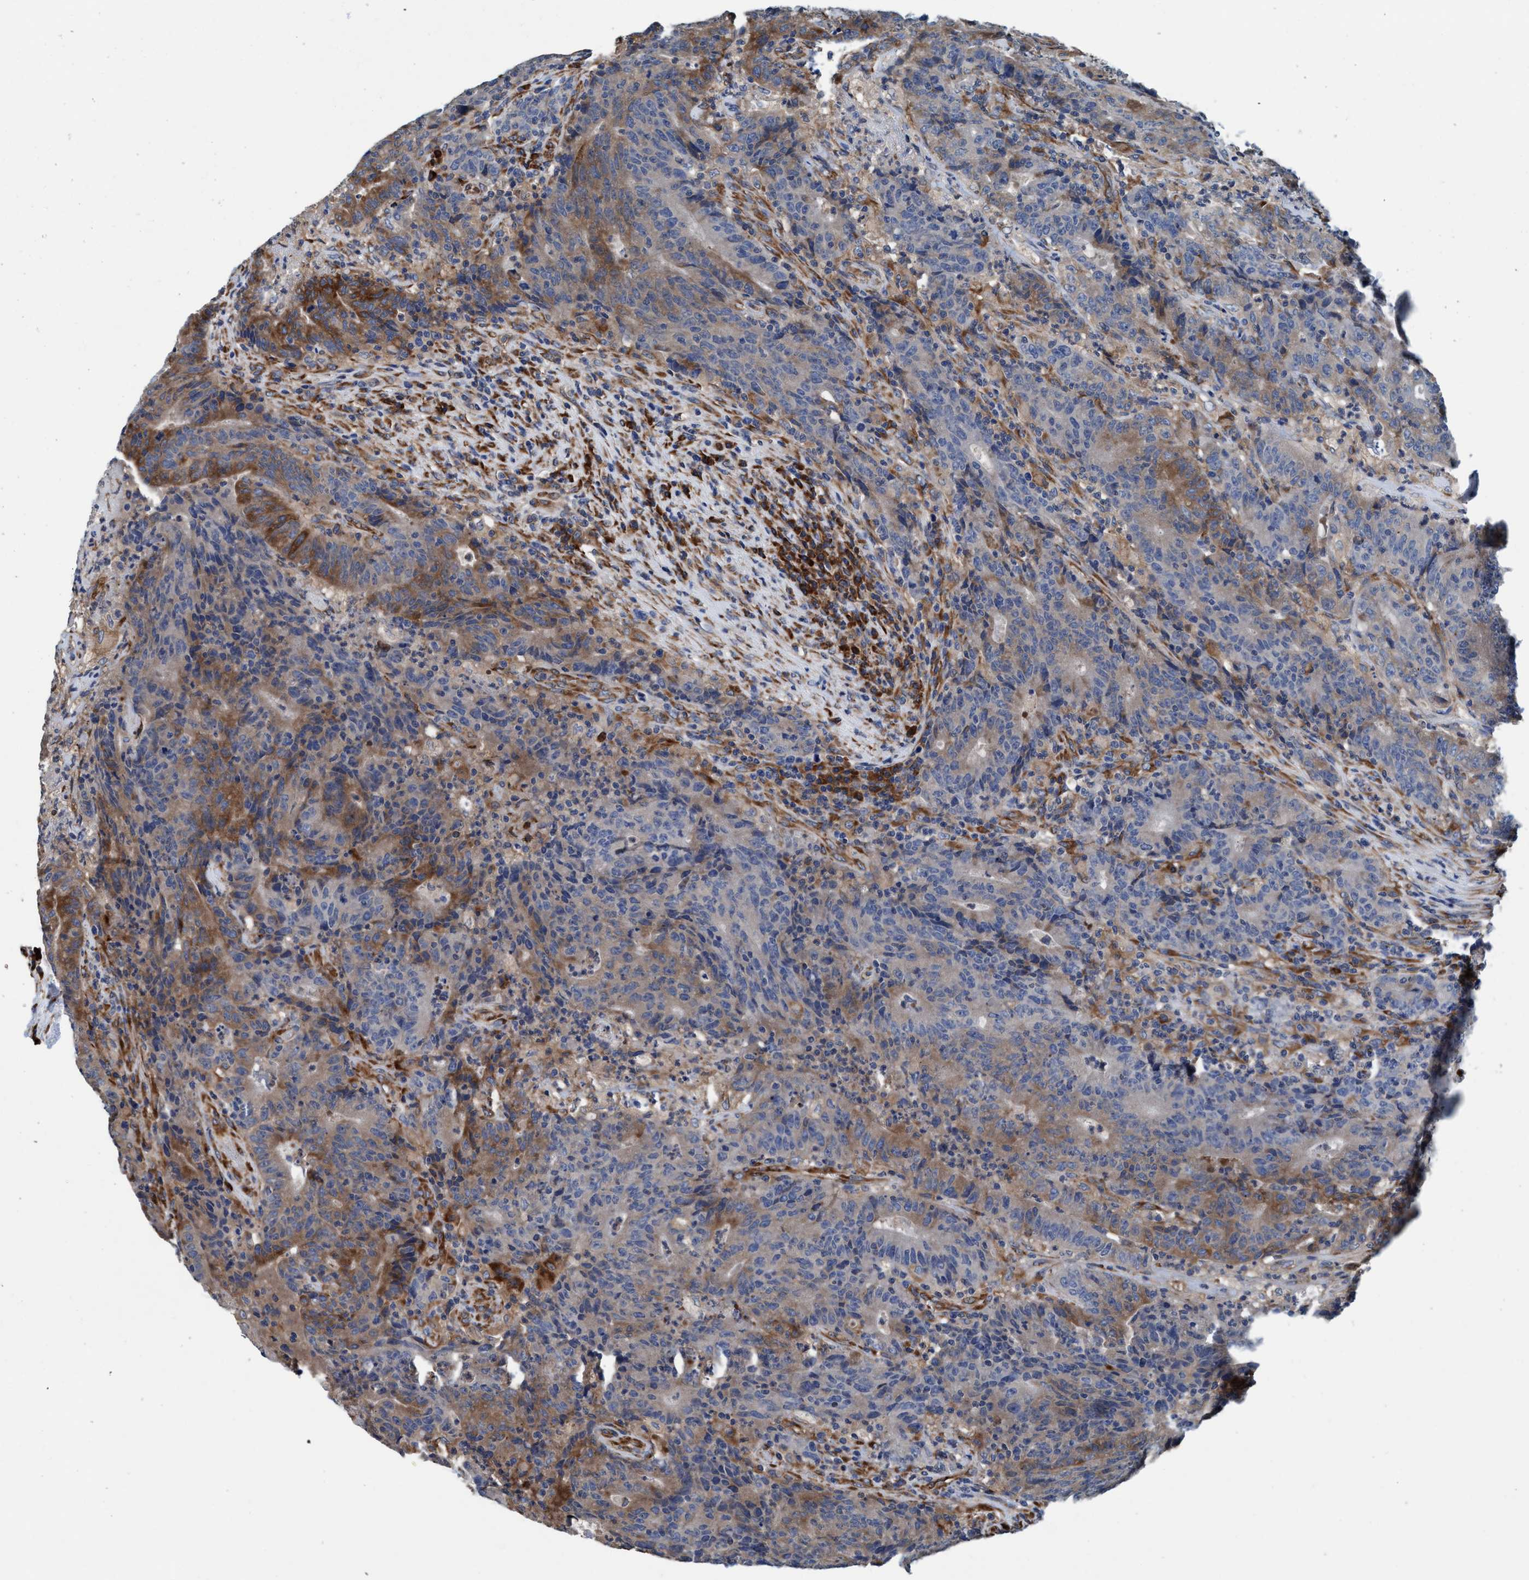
{"staining": {"intensity": "moderate", "quantity": "25%-75%", "location": "cytoplasmic/membranous"}, "tissue": "colorectal cancer", "cell_type": "Tumor cells", "image_type": "cancer", "snomed": [{"axis": "morphology", "description": "Normal tissue, NOS"}, {"axis": "morphology", "description": "Adenocarcinoma, NOS"}, {"axis": "topography", "description": "Colon"}], "caption": "Immunohistochemical staining of human adenocarcinoma (colorectal) exhibits moderate cytoplasmic/membranous protein staining in approximately 25%-75% of tumor cells. The staining was performed using DAB (3,3'-diaminobenzidine), with brown indicating positive protein expression. Nuclei are stained blue with hematoxylin.", "gene": "ENDOG", "patient": {"sex": "female", "age": 75}}